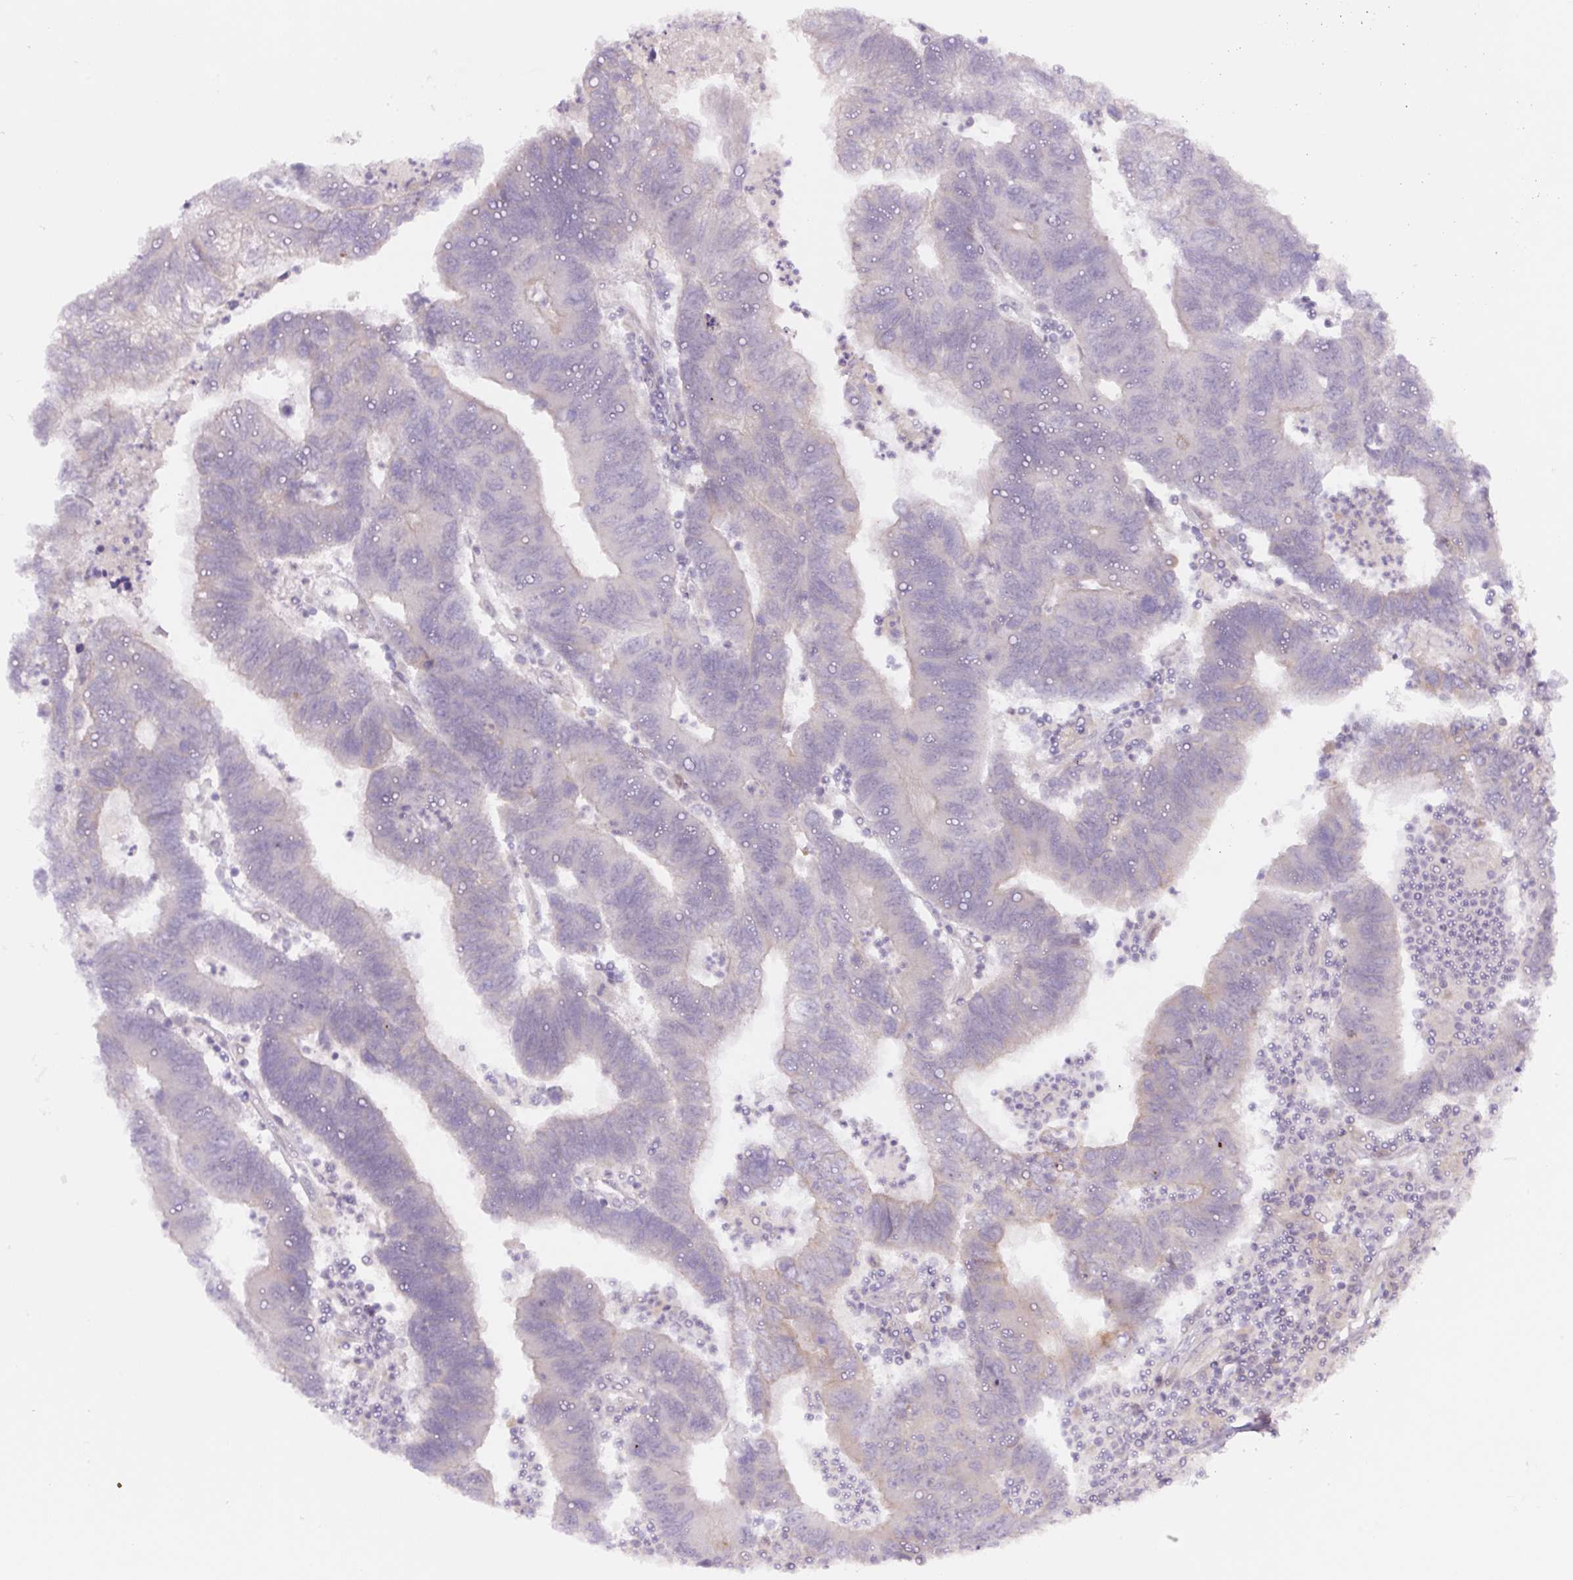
{"staining": {"intensity": "negative", "quantity": "none", "location": "none"}, "tissue": "colorectal cancer", "cell_type": "Tumor cells", "image_type": "cancer", "snomed": [{"axis": "morphology", "description": "Adenocarcinoma, NOS"}, {"axis": "topography", "description": "Colon"}], "caption": "This is an immunohistochemistry (IHC) photomicrograph of colorectal cancer. There is no positivity in tumor cells.", "gene": "YIF1B", "patient": {"sex": "female", "age": 48}}